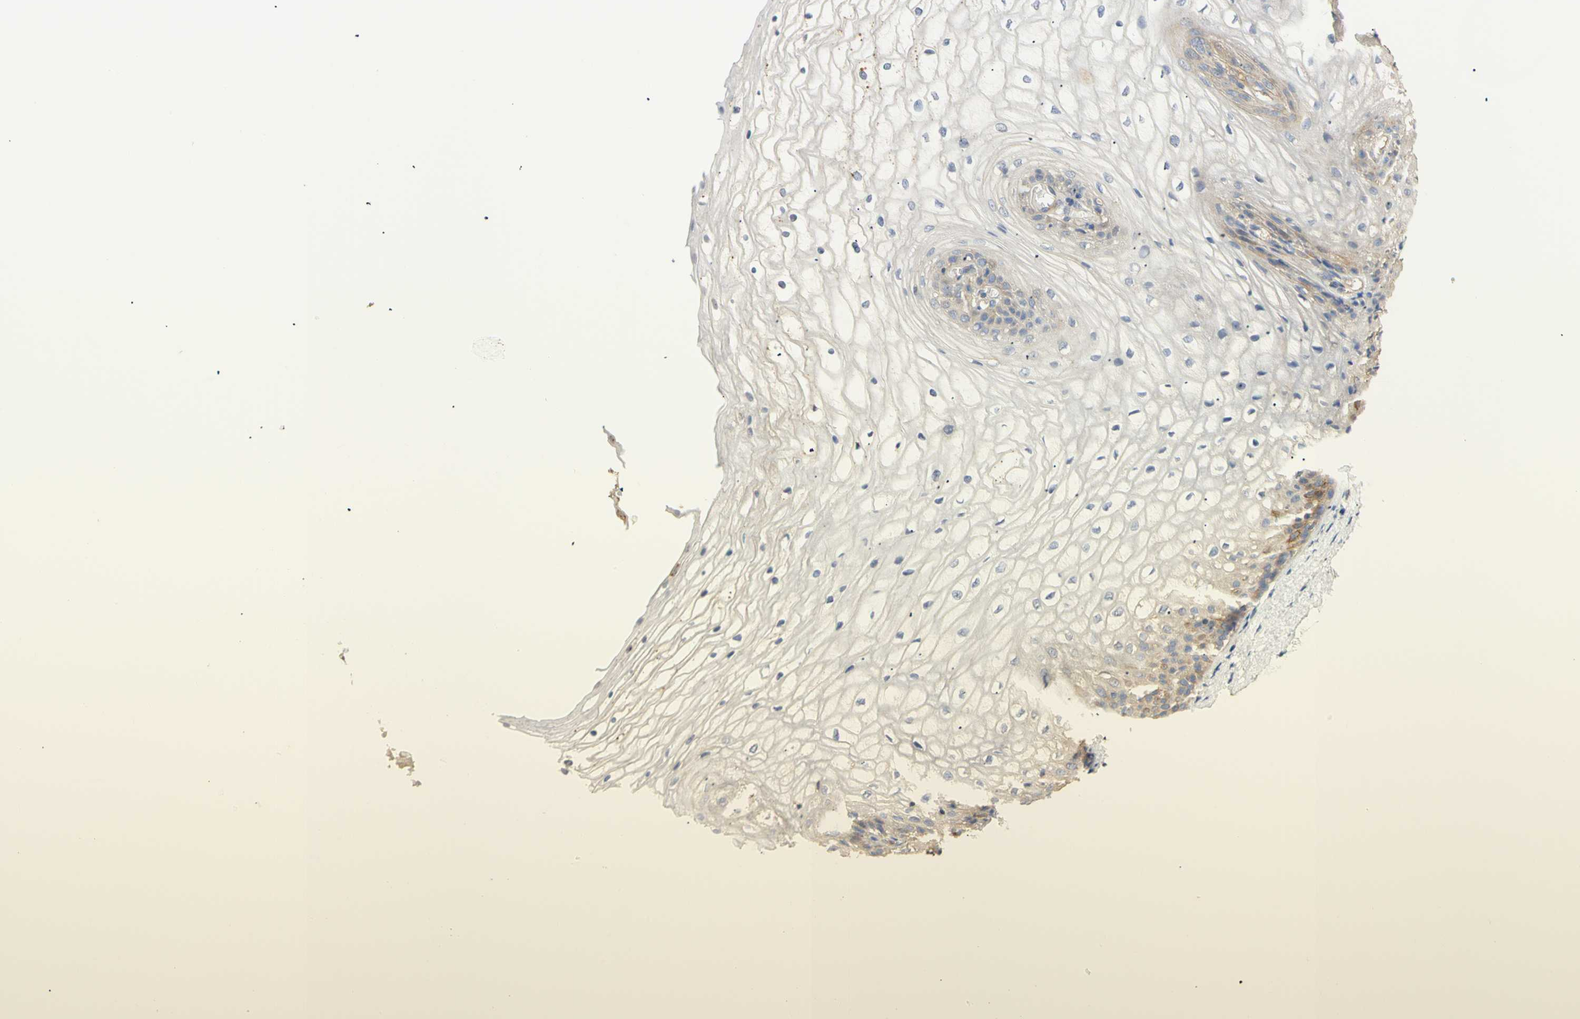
{"staining": {"intensity": "moderate", "quantity": "<25%", "location": "cytoplasmic/membranous"}, "tissue": "vagina", "cell_type": "Squamous epithelial cells", "image_type": "normal", "snomed": [{"axis": "morphology", "description": "Normal tissue, NOS"}, {"axis": "topography", "description": "Vagina"}], "caption": "Vagina stained with DAB (3,3'-diaminobenzidine) IHC shows low levels of moderate cytoplasmic/membranous expression in about <25% of squamous epithelial cells.", "gene": "KCNE4", "patient": {"sex": "female", "age": 34}}